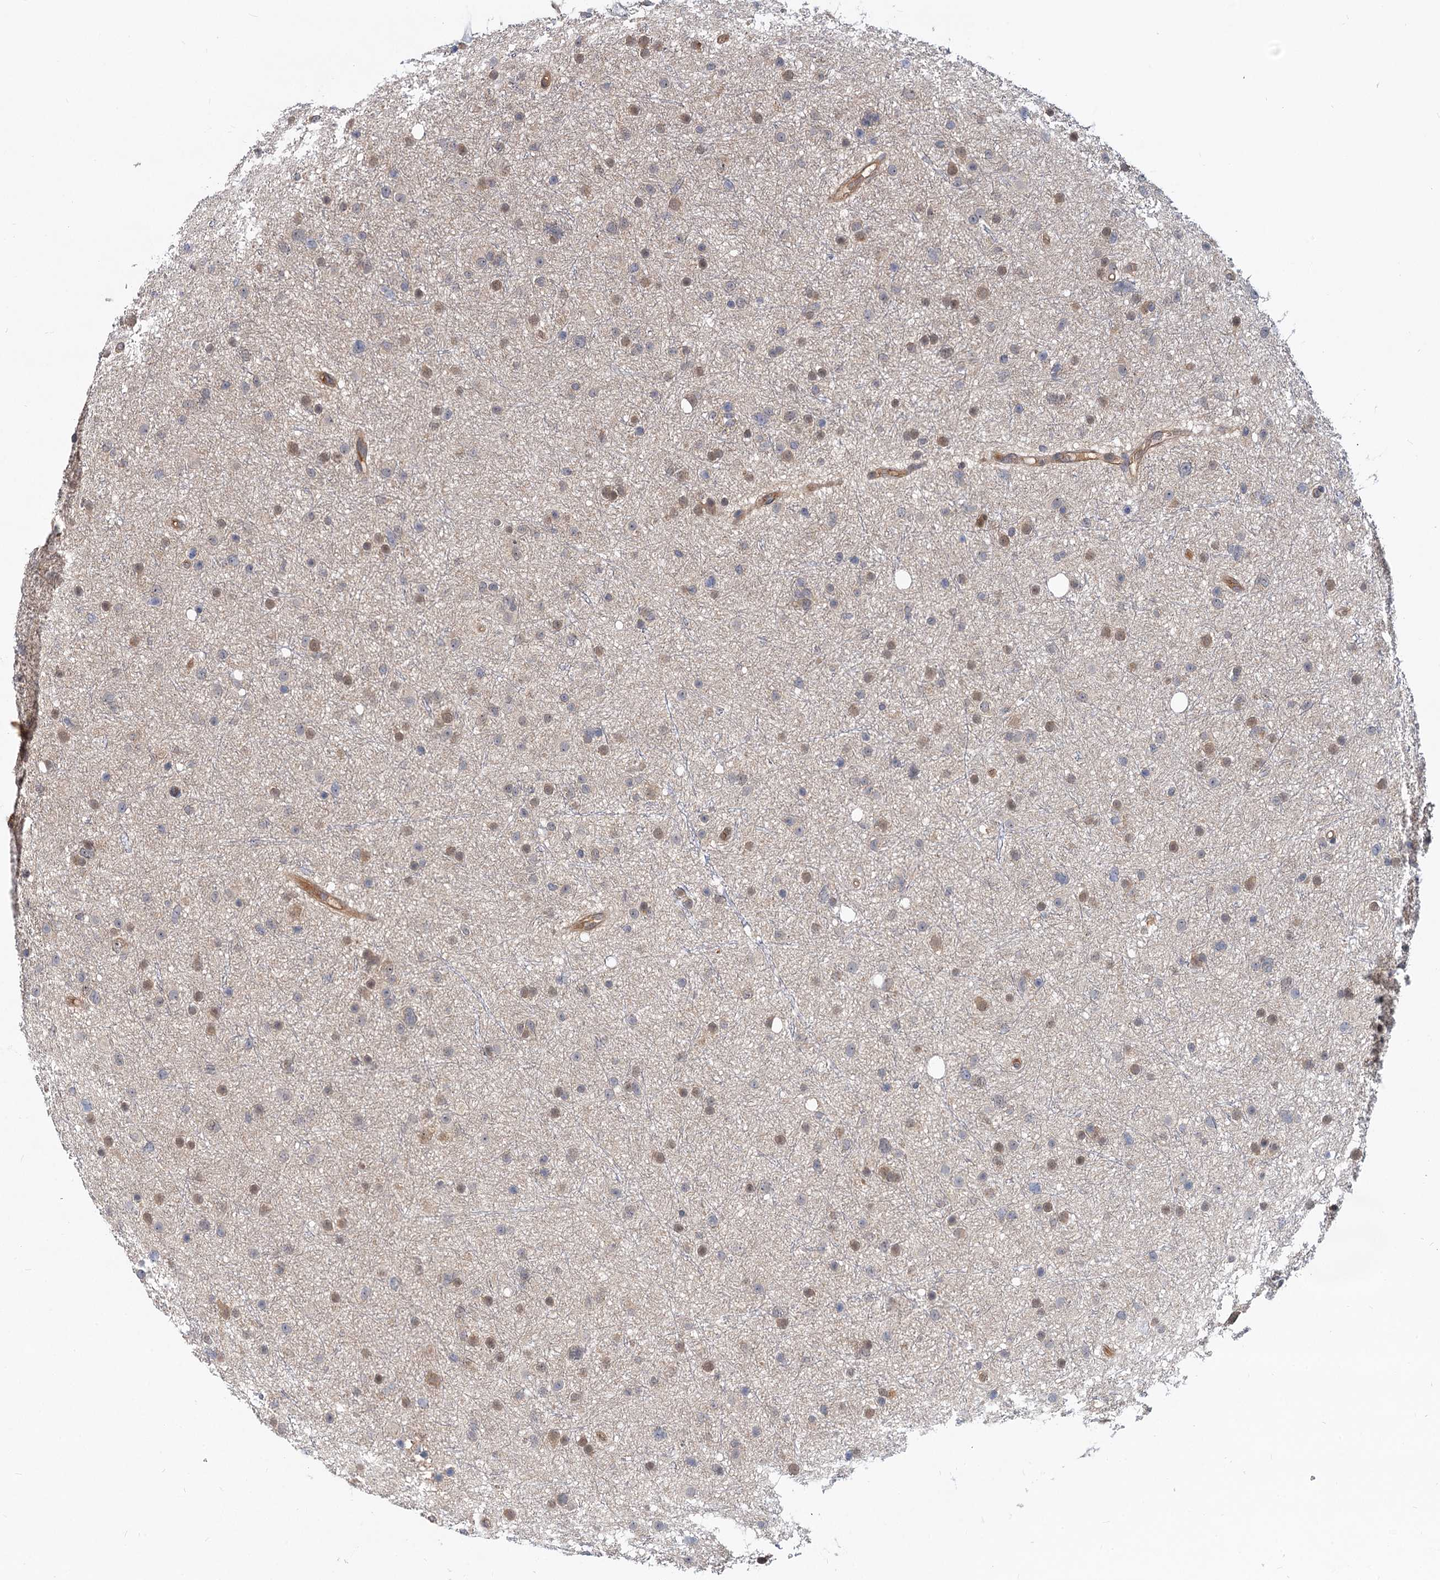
{"staining": {"intensity": "moderate", "quantity": "25%-75%", "location": "nuclear"}, "tissue": "glioma", "cell_type": "Tumor cells", "image_type": "cancer", "snomed": [{"axis": "morphology", "description": "Glioma, malignant, Low grade"}, {"axis": "topography", "description": "Cerebral cortex"}], "caption": "A brown stain labels moderate nuclear positivity of a protein in human low-grade glioma (malignant) tumor cells.", "gene": "SNX15", "patient": {"sex": "female", "age": 39}}